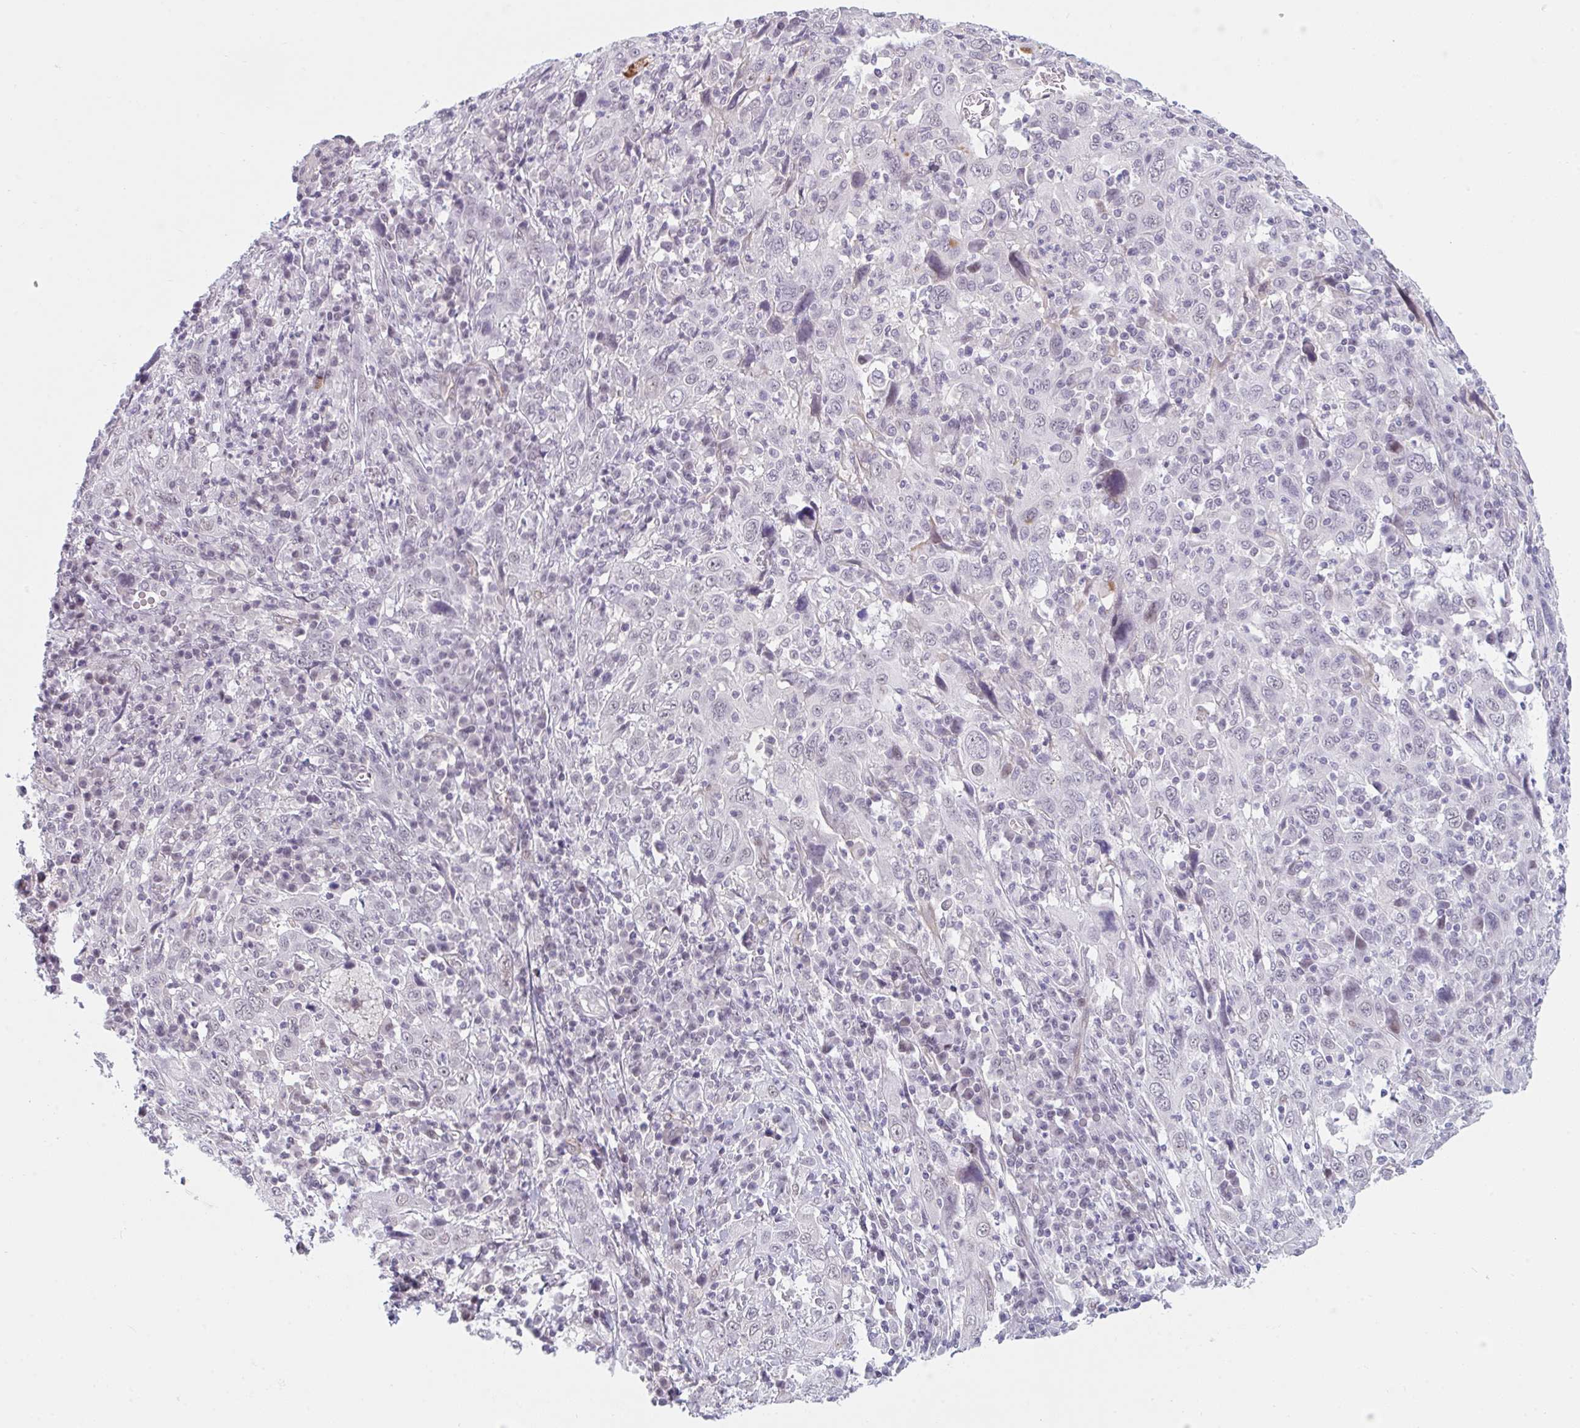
{"staining": {"intensity": "negative", "quantity": "none", "location": "none"}, "tissue": "cervical cancer", "cell_type": "Tumor cells", "image_type": "cancer", "snomed": [{"axis": "morphology", "description": "Squamous cell carcinoma, NOS"}, {"axis": "topography", "description": "Cervix"}], "caption": "A high-resolution image shows immunohistochemistry (IHC) staining of cervical squamous cell carcinoma, which displays no significant expression in tumor cells.", "gene": "DSCAML1", "patient": {"sex": "female", "age": 46}}